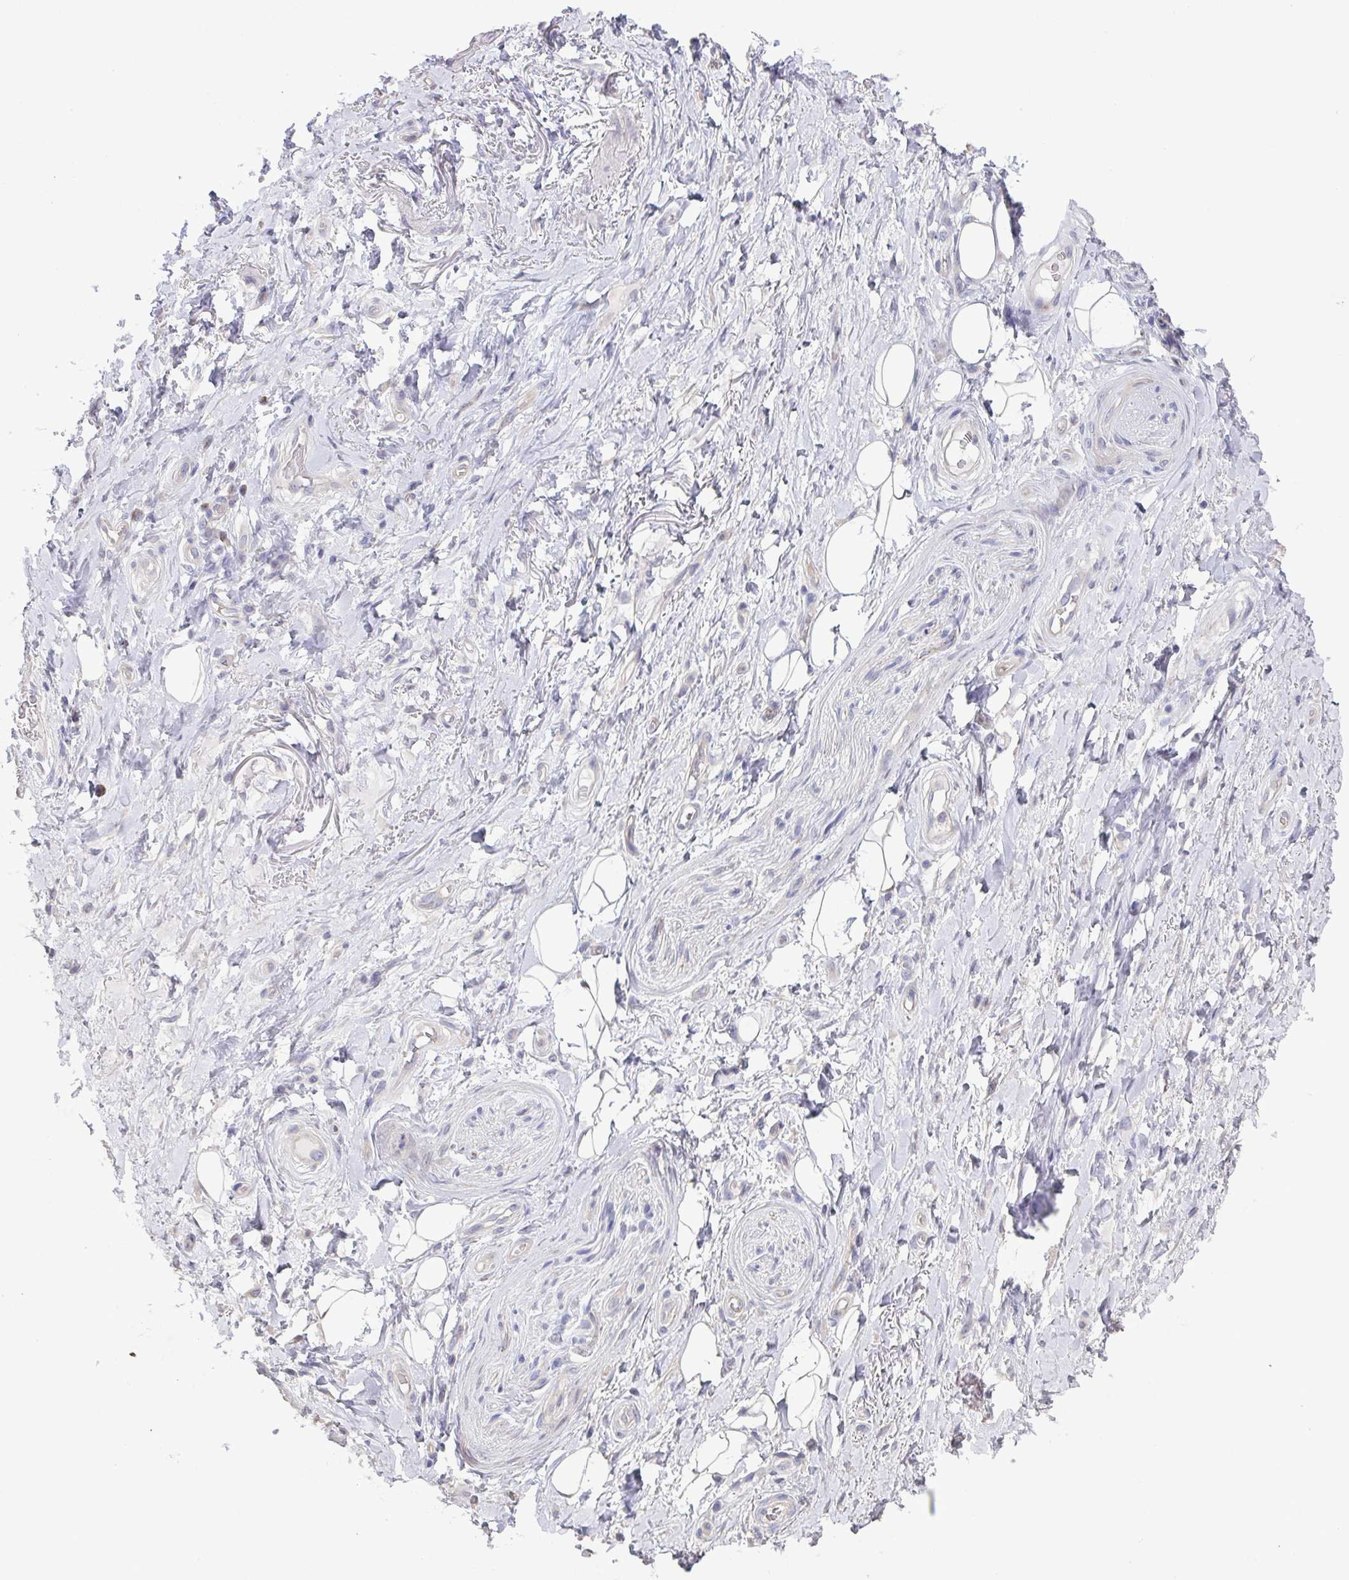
{"staining": {"intensity": "negative", "quantity": "none", "location": "none"}, "tissue": "adipose tissue", "cell_type": "Adipocytes", "image_type": "normal", "snomed": [{"axis": "morphology", "description": "Normal tissue, NOS"}, {"axis": "topography", "description": "Anal"}, {"axis": "topography", "description": "Peripheral nerve tissue"}], "caption": "The photomicrograph shows no significant expression in adipocytes of adipose tissue. (Immunohistochemistry, brightfield microscopy, high magnification).", "gene": "GLDC", "patient": {"sex": "male", "age": 53}}